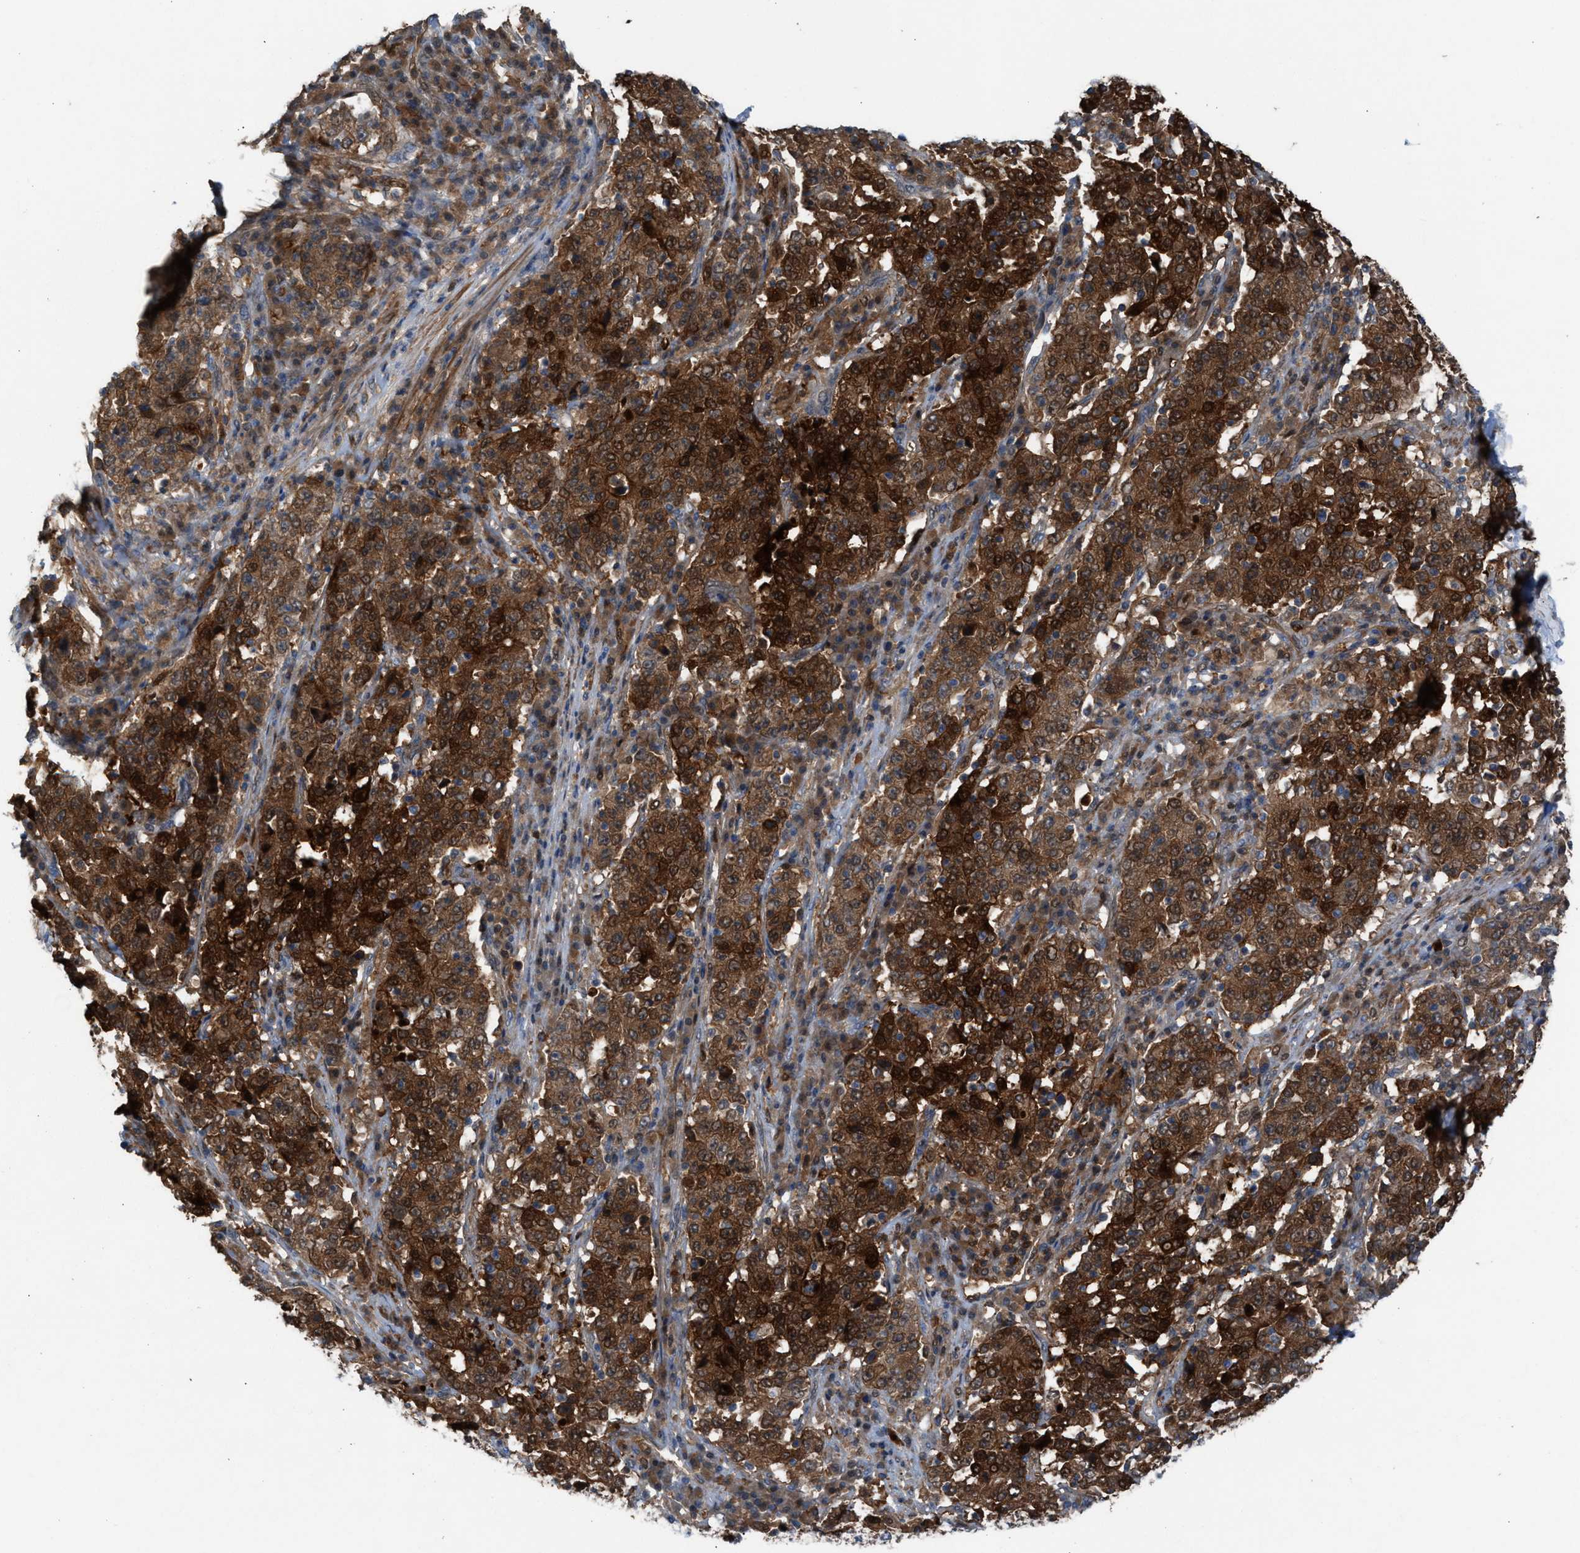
{"staining": {"intensity": "strong", "quantity": ">75%", "location": "cytoplasmic/membranous"}, "tissue": "stomach cancer", "cell_type": "Tumor cells", "image_type": "cancer", "snomed": [{"axis": "morphology", "description": "Adenocarcinoma, NOS"}, {"axis": "topography", "description": "Stomach"}], "caption": "Protein analysis of adenocarcinoma (stomach) tissue exhibits strong cytoplasmic/membranous positivity in approximately >75% of tumor cells.", "gene": "TPK1", "patient": {"sex": "male", "age": 59}}